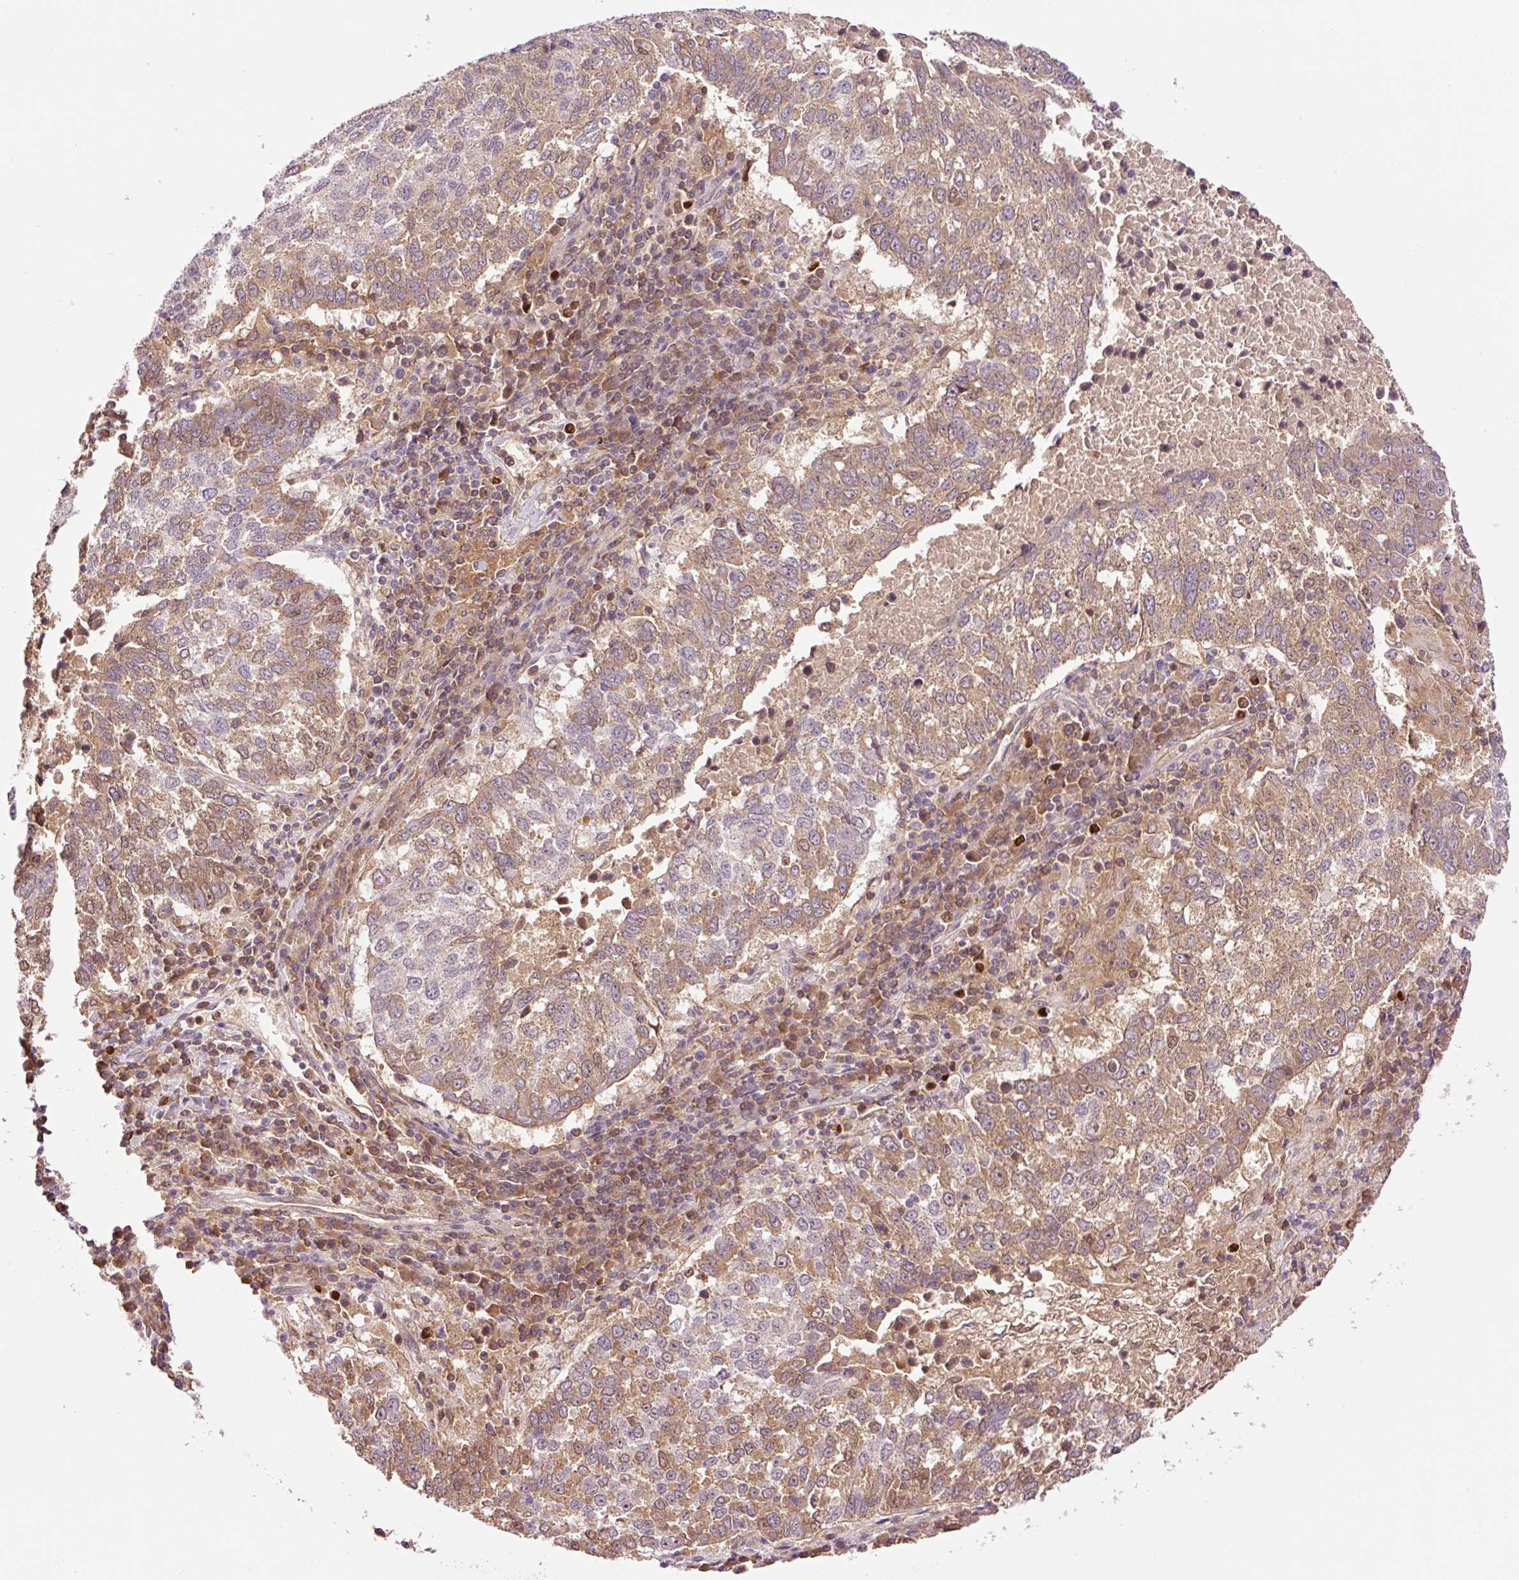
{"staining": {"intensity": "moderate", "quantity": "25%-75%", "location": "cytoplasmic/membranous"}, "tissue": "lung cancer", "cell_type": "Tumor cells", "image_type": "cancer", "snomed": [{"axis": "morphology", "description": "Squamous cell carcinoma, NOS"}, {"axis": "topography", "description": "Lung"}], "caption": "Protein expression analysis of human squamous cell carcinoma (lung) reveals moderate cytoplasmic/membranous positivity in approximately 25%-75% of tumor cells.", "gene": "DPPA4", "patient": {"sex": "male", "age": 73}}